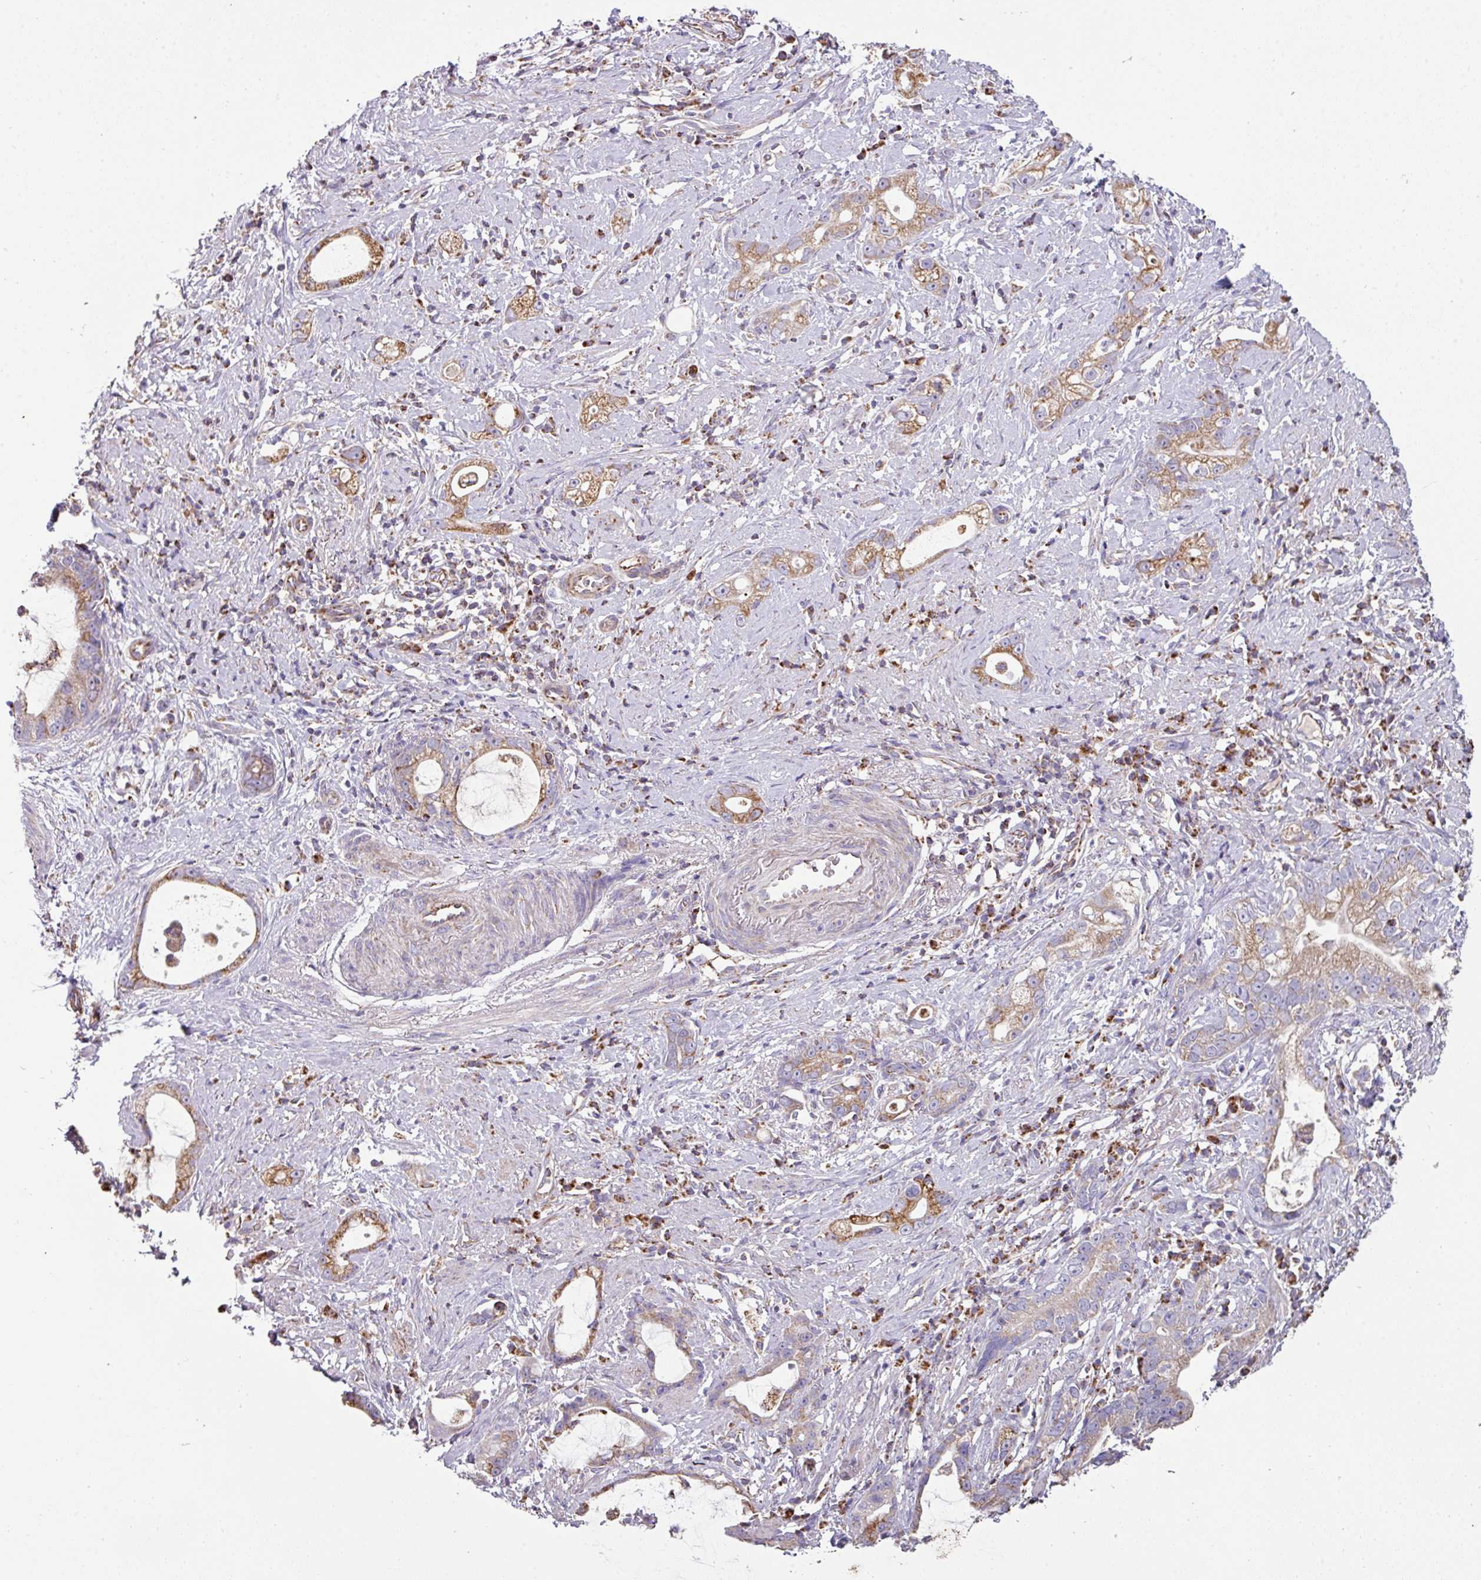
{"staining": {"intensity": "moderate", "quantity": ">75%", "location": "cytoplasmic/membranous"}, "tissue": "stomach cancer", "cell_type": "Tumor cells", "image_type": "cancer", "snomed": [{"axis": "morphology", "description": "Adenocarcinoma, NOS"}, {"axis": "topography", "description": "Stomach"}], "caption": "Stomach adenocarcinoma tissue shows moderate cytoplasmic/membranous expression in approximately >75% of tumor cells", "gene": "SQOR", "patient": {"sex": "male", "age": 55}}